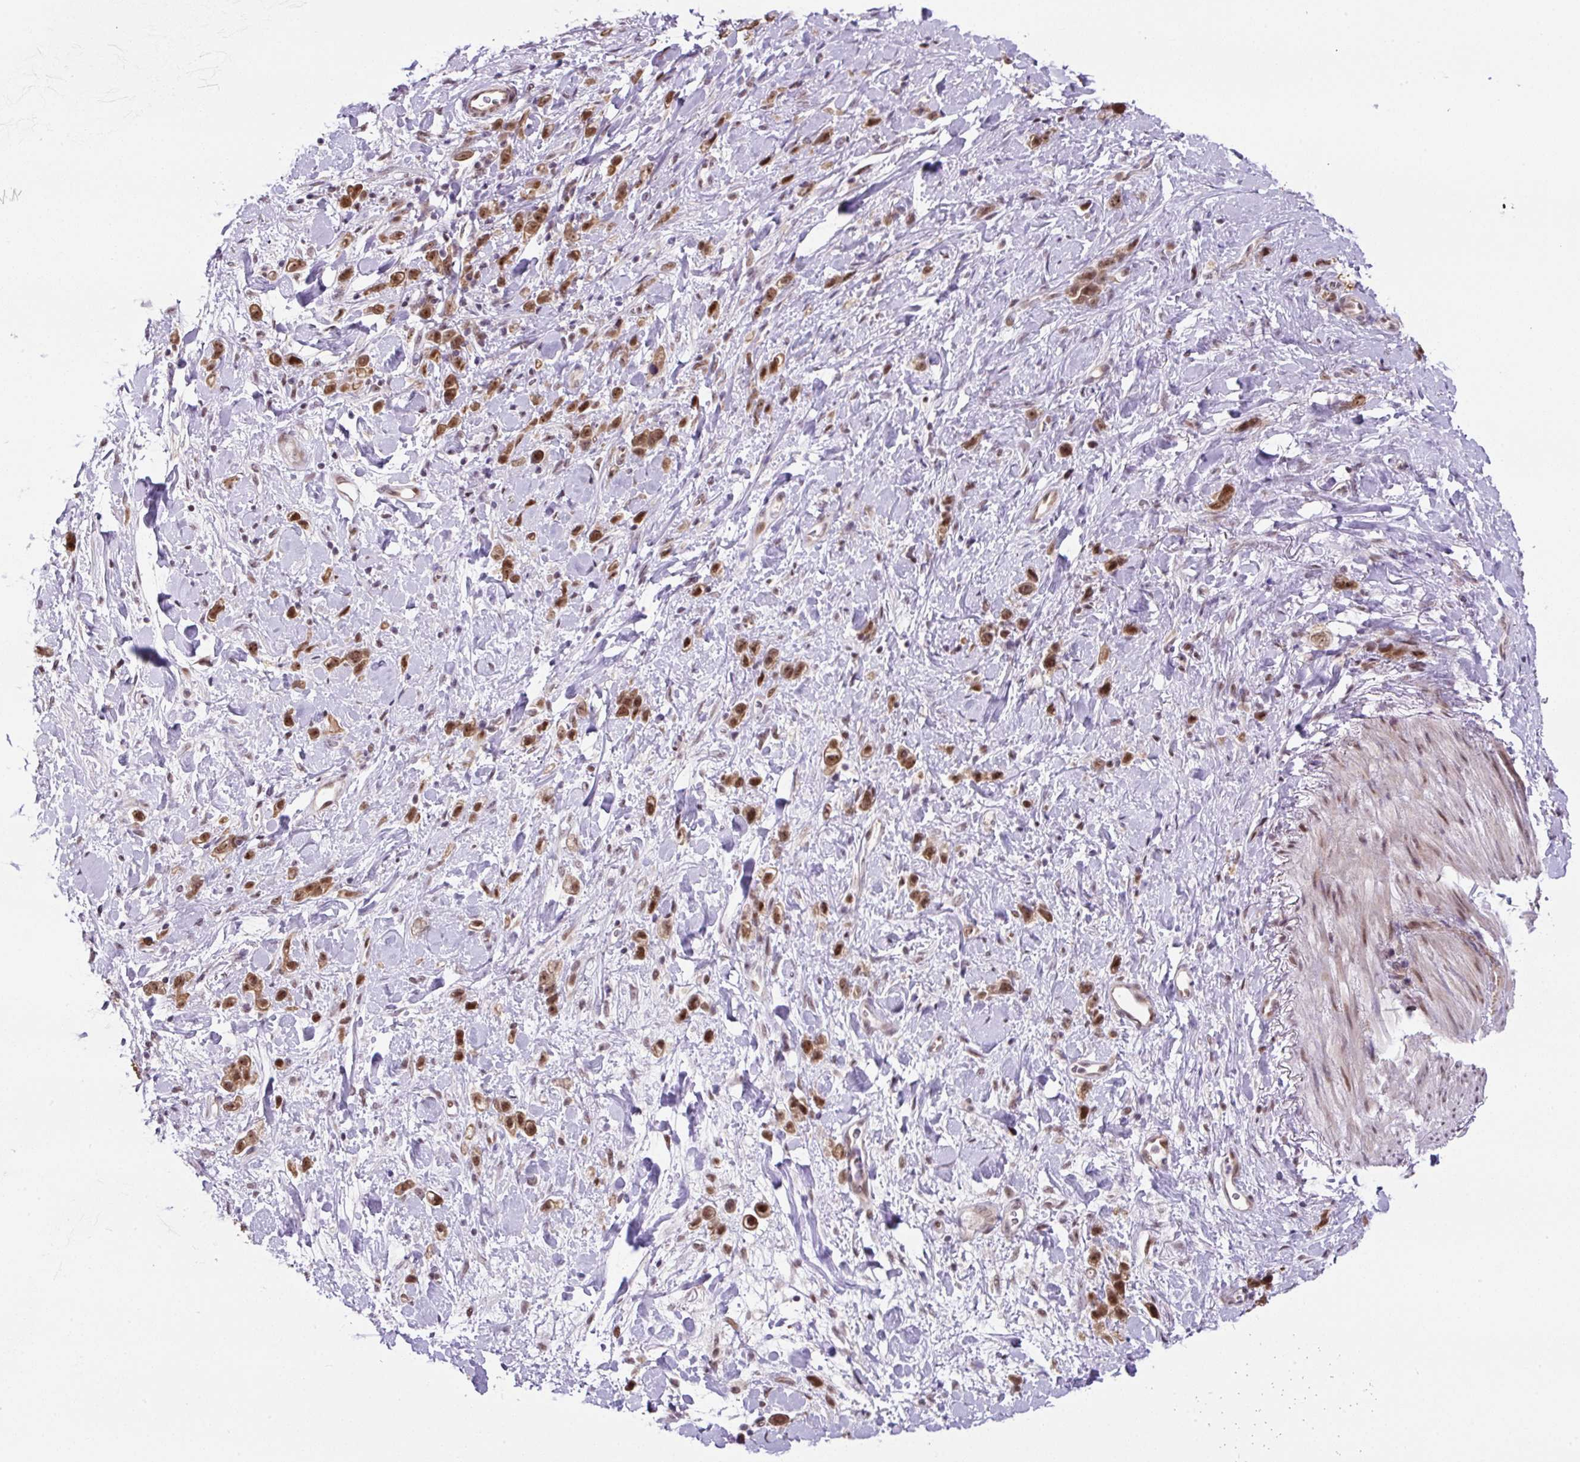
{"staining": {"intensity": "strong", "quantity": ">75%", "location": "nuclear"}, "tissue": "stomach cancer", "cell_type": "Tumor cells", "image_type": "cancer", "snomed": [{"axis": "morphology", "description": "Adenocarcinoma, NOS"}, {"axis": "topography", "description": "Stomach"}], "caption": "DAB (3,3'-diaminobenzidine) immunohistochemical staining of adenocarcinoma (stomach) exhibits strong nuclear protein positivity in approximately >75% of tumor cells.", "gene": "TAF1A", "patient": {"sex": "female", "age": 65}}